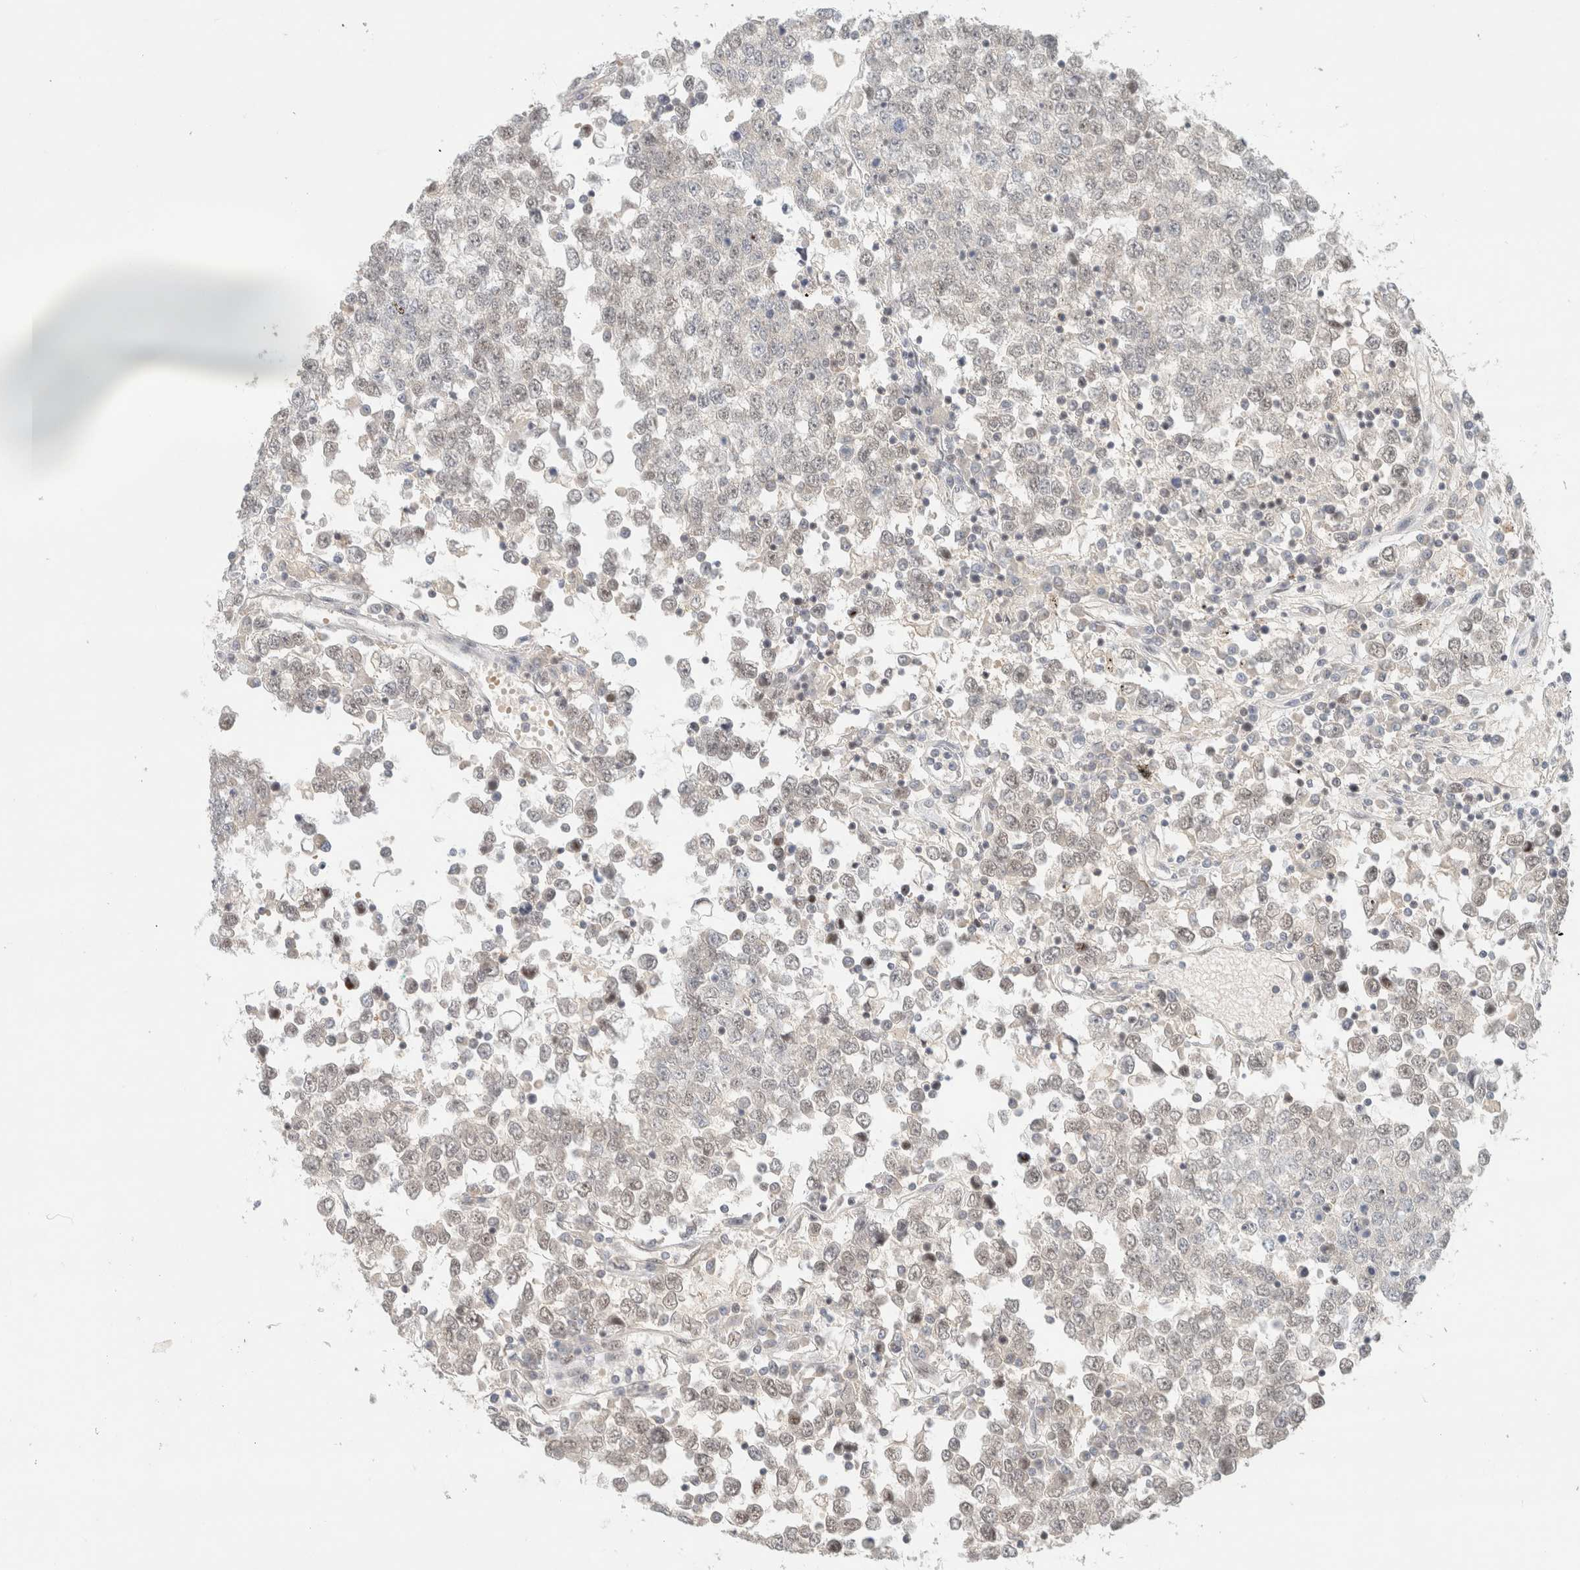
{"staining": {"intensity": "negative", "quantity": "none", "location": "none"}, "tissue": "testis cancer", "cell_type": "Tumor cells", "image_type": "cancer", "snomed": [{"axis": "morphology", "description": "Seminoma, NOS"}, {"axis": "topography", "description": "Testis"}], "caption": "An IHC micrograph of testis seminoma is shown. There is no staining in tumor cells of testis seminoma.", "gene": "MRM3", "patient": {"sex": "male", "age": 65}}